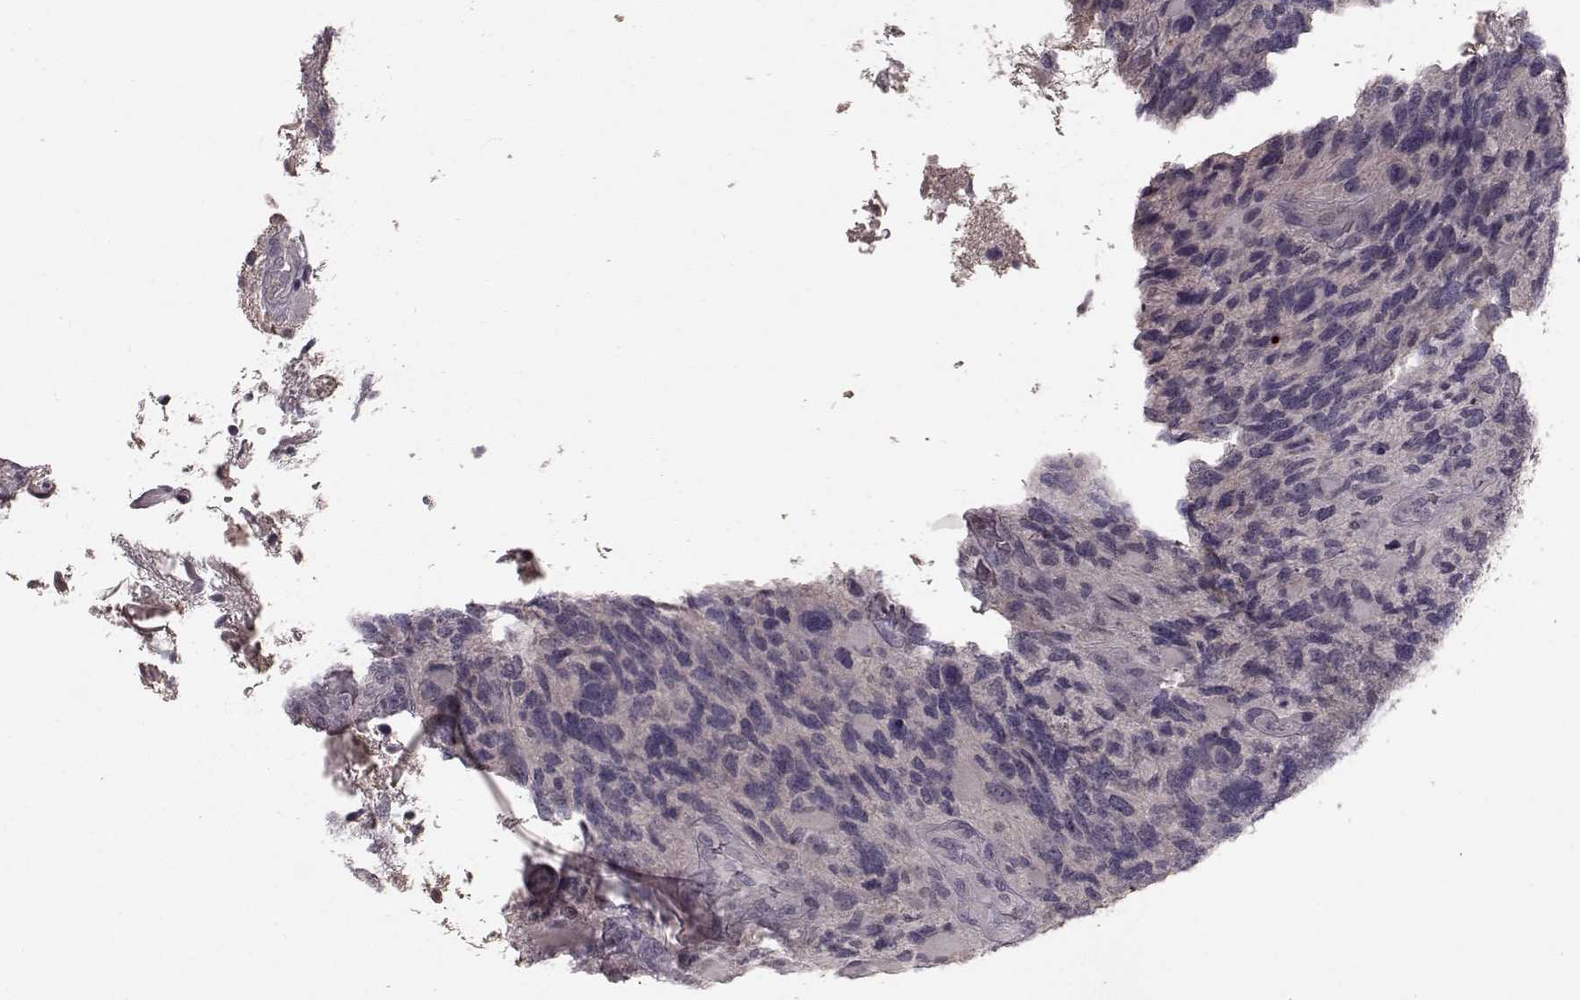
{"staining": {"intensity": "negative", "quantity": "none", "location": "none"}, "tissue": "glioma", "cell_type": "Tumor cells", "image_type": "cancer", "snomed": [{"axis": "morphology", "description": "Glioma, malignant, High grade"}, {"axis": "topography", "description": "Brain"}], "caption": "Glioma was stained to show a protein in brown. There is no significant expression in tumor cells.", "gene": "SLC22A18", "patient": {"sex": "female", "age": 71}}